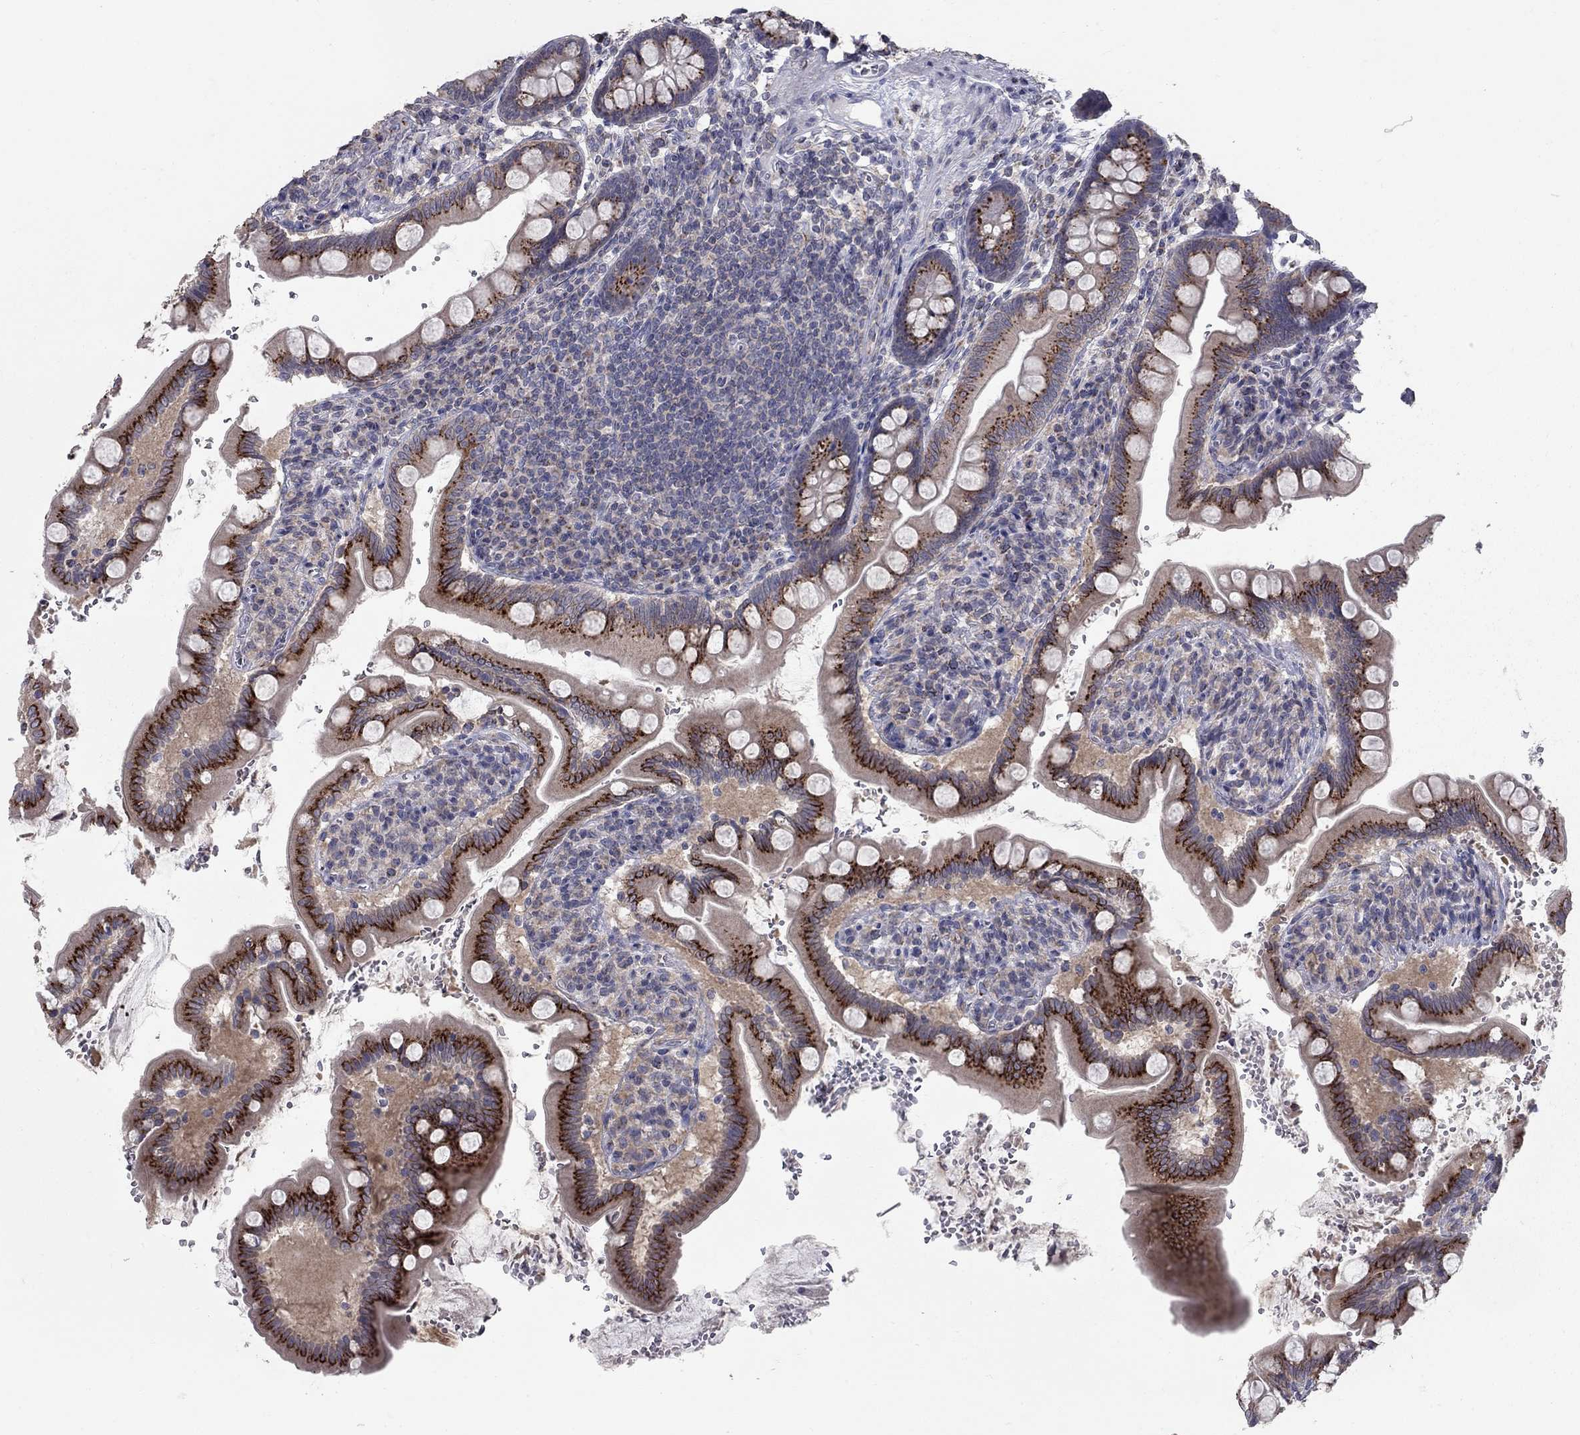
{"staining": {"intensity": "strong", "quantity": "25%-75%", "location": "cytoplasmic/membranous"}, "tissue": "small intestine", "cell_type": "Glandular cells", "image_type": "normal", "snomed": [{"axis": "morphology", "description": "Normal tissue, NOS"}, {"axis": "topography", "description": "Small intestine"}], "caption": "Small intestine stained with DAB immunohistochemistry demonstrates high levels of strong cytoplasmic/membranous staining in about 25%-75% of glandular cells.", "gene": "KIAA0319L", "patient": {"sex": "female", "age": 56}}